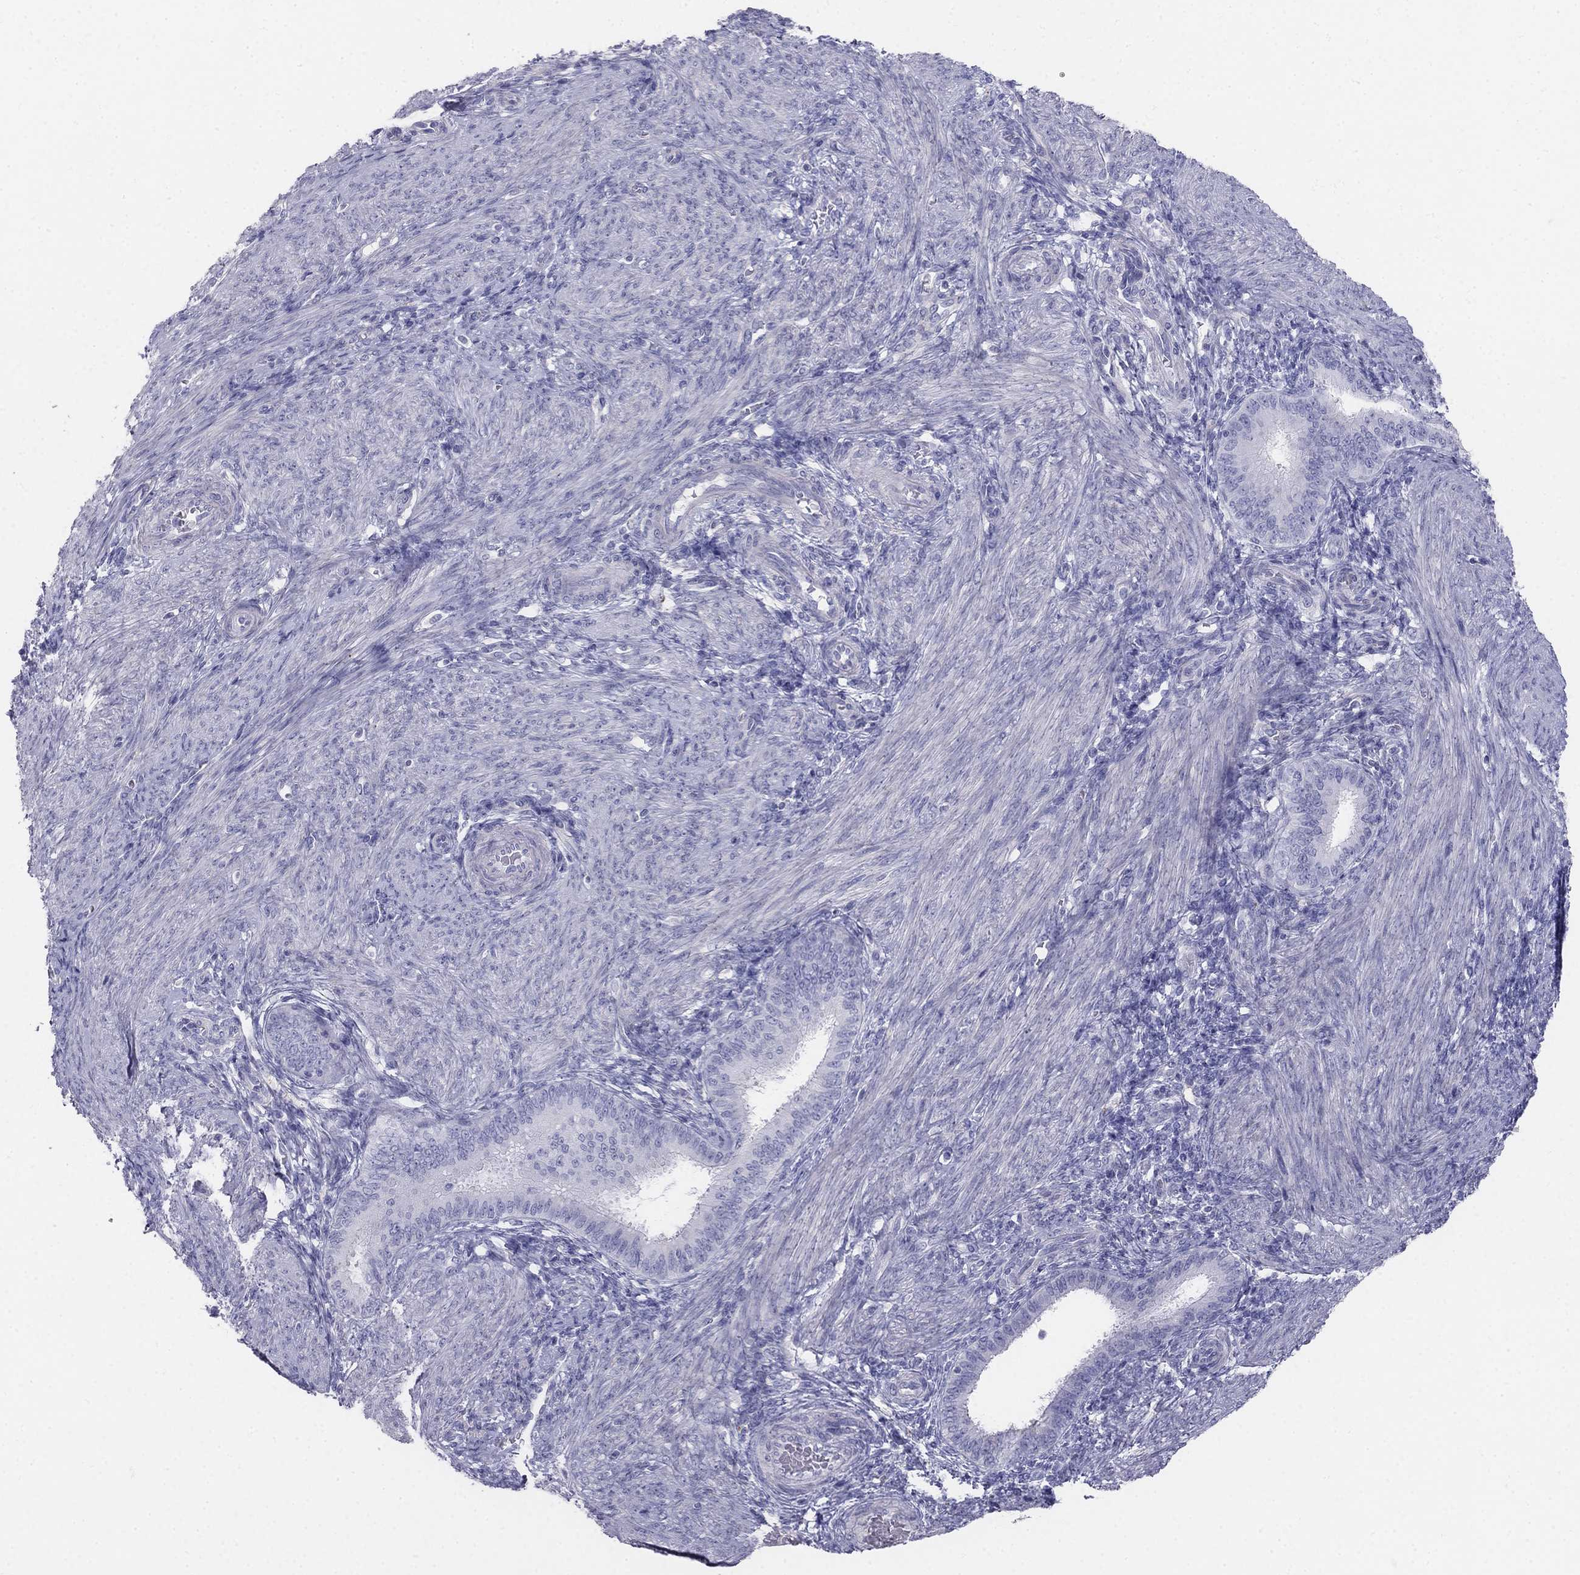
{"staining": {"intensity": "negative", "quantity": "none", "location": "none"}, "tissue": "endometrium", "cell_type": "Cells in endometrial stroma", "image_type": "normal", "snomed": [{"axis": "morphology", "description": "Normal tissue, NOS"}, {"axis": "topography", "description": "Endometrium"}], "caption": "High power microscopy image of an immunohistochemistry (IHC) photomicrograph of benign endometrium, revealing no significant expression in cells in endometrial stroma. Nuclei are stained in blue.", "gene": "ALOXE3", "patient": {"sex": "female", "age": 39}}